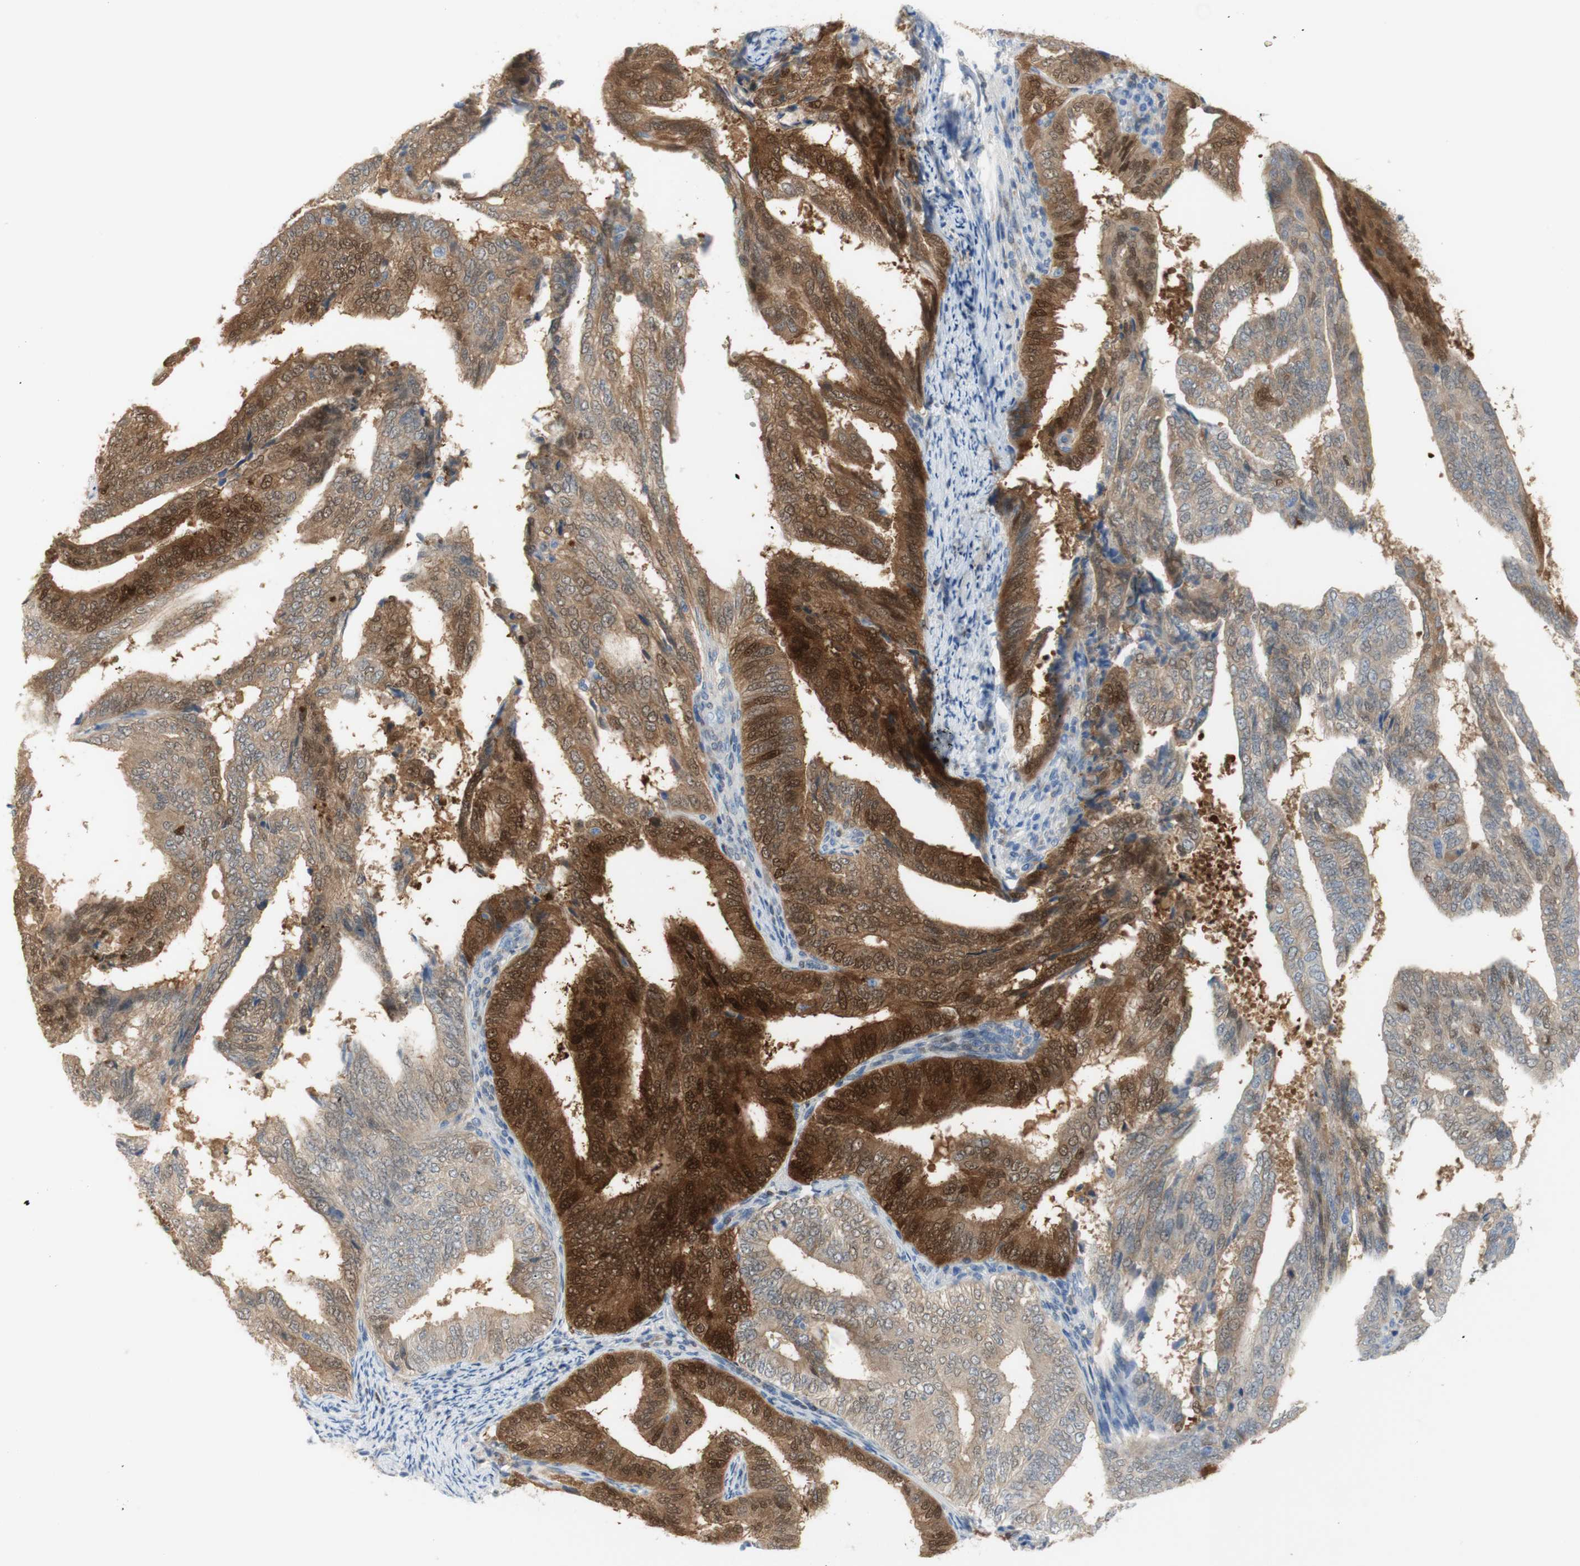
{"staining": {"intensity": "strong", "quantity": ">75%", "location": "cytoplasmic/membranous,nuclear"}, "tissue": "endometrial cancer", "cell_type": "Tumor cells", "image_type": "cancer", "snomed": [{"axis": "morphology", "description": "Adenocarcinoma, NOS"}, {"axis": "topography", "description": "Endometrium"}], "caption": "Brown immunohistochemical staining in human endometrial cancer shows strong cytoplasmic/membranous and nuclear staining in approximately >75% of tumor cells. Ihc stains the protein of interest in brown and the nuclei are stained blue.", "gene": "SELENBP1", "patient": {"sex": "female", "age": 58}}